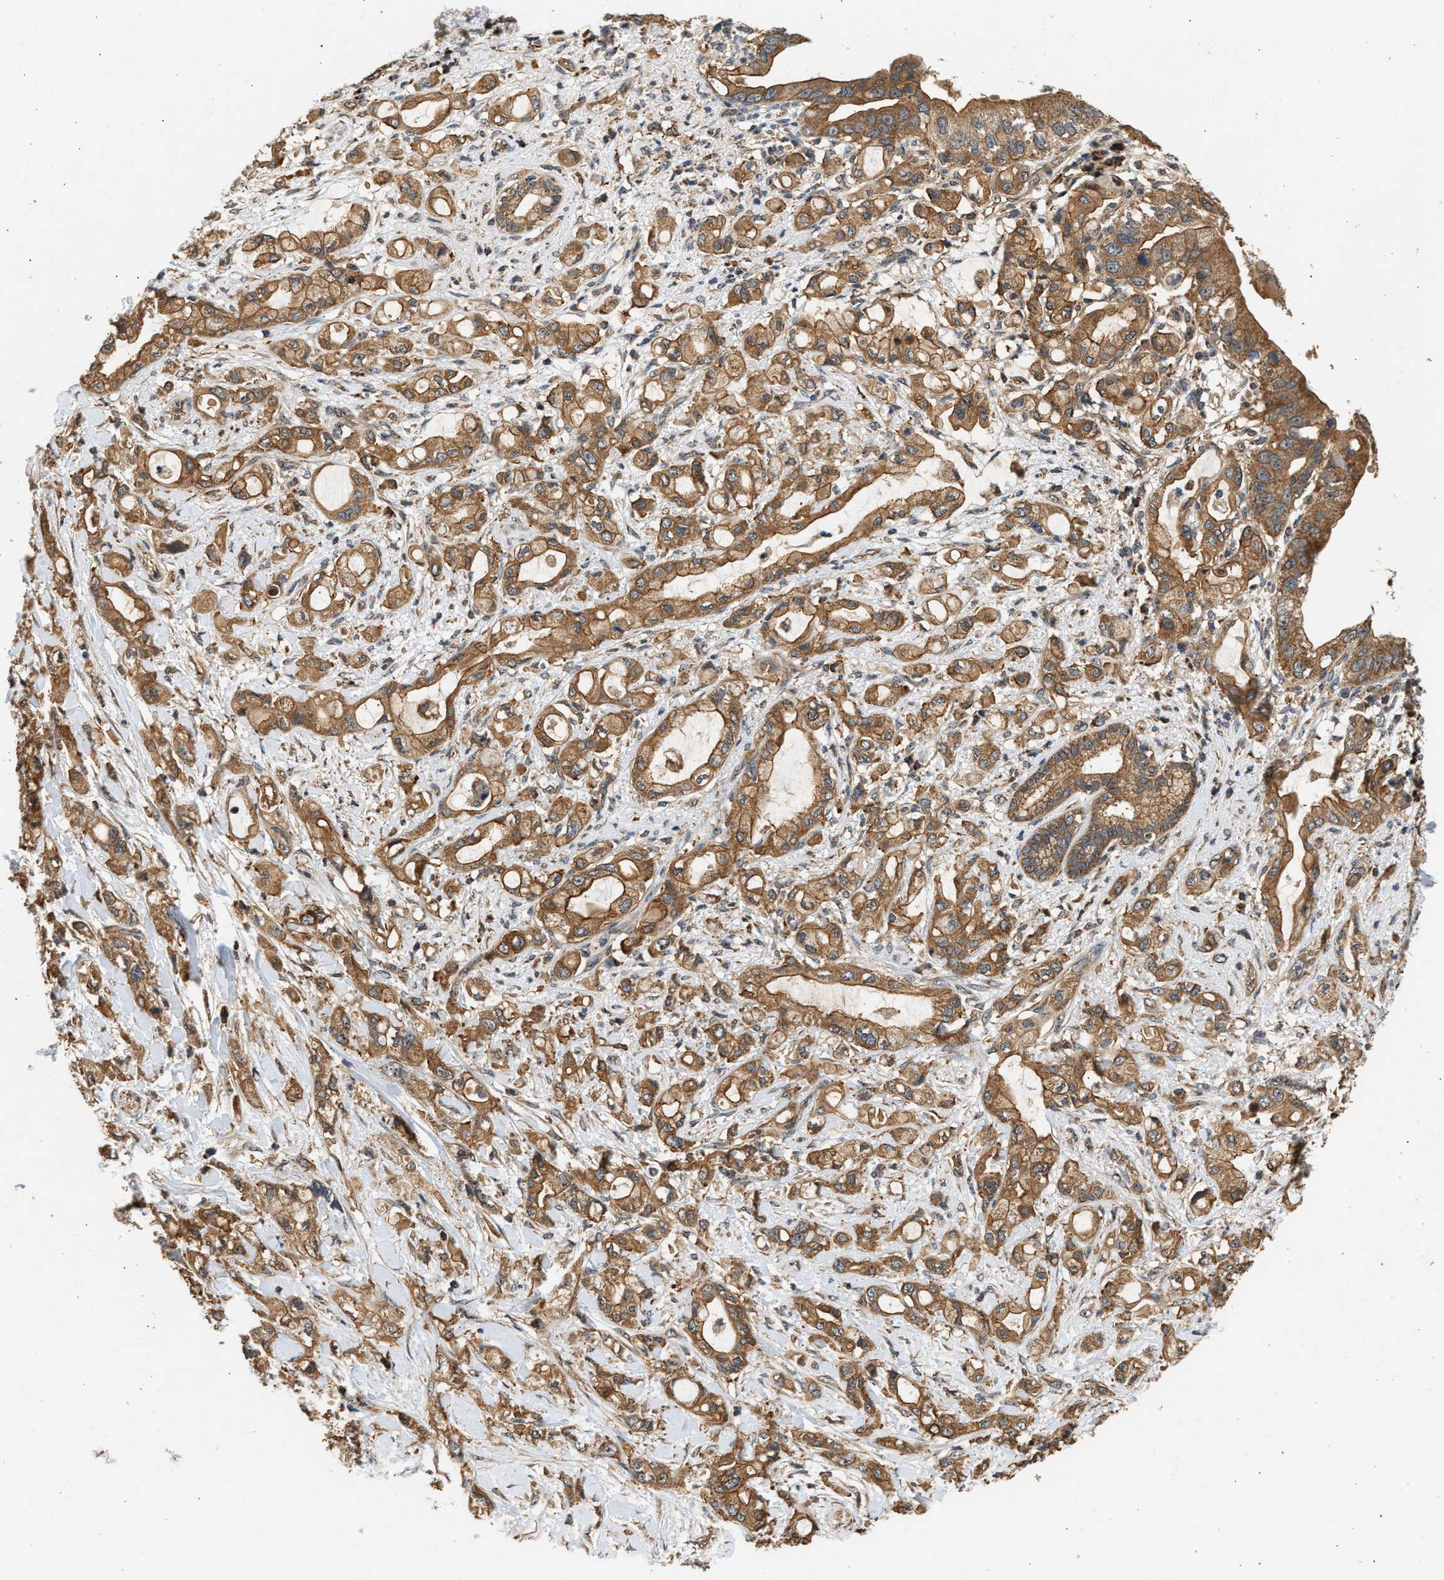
{"staining": {"intensity": "moderate", "quantity": ">75%", "location": "cytoplasmic/membranous"}, "tissue": "pancreatic cancer", "cell_type": "Tumor cells", "image_type": "cancer", "snomed": [{"axis": "morphology", "description": "Adenocarcinoma, NOS"}, {"axis": "topography", "description": "Pancreas"}], "caption": "Protein staining of pancreatic cancer (adenocarcinoma) tissue shows moderate cytoplasmic/membranous staining in approximately >75% of tumor cells. (DAB = brown stain, brightfield microscopy at high magnification).", "gene": "DUSP14", "patient": {"sex": "female", "age": 56}}